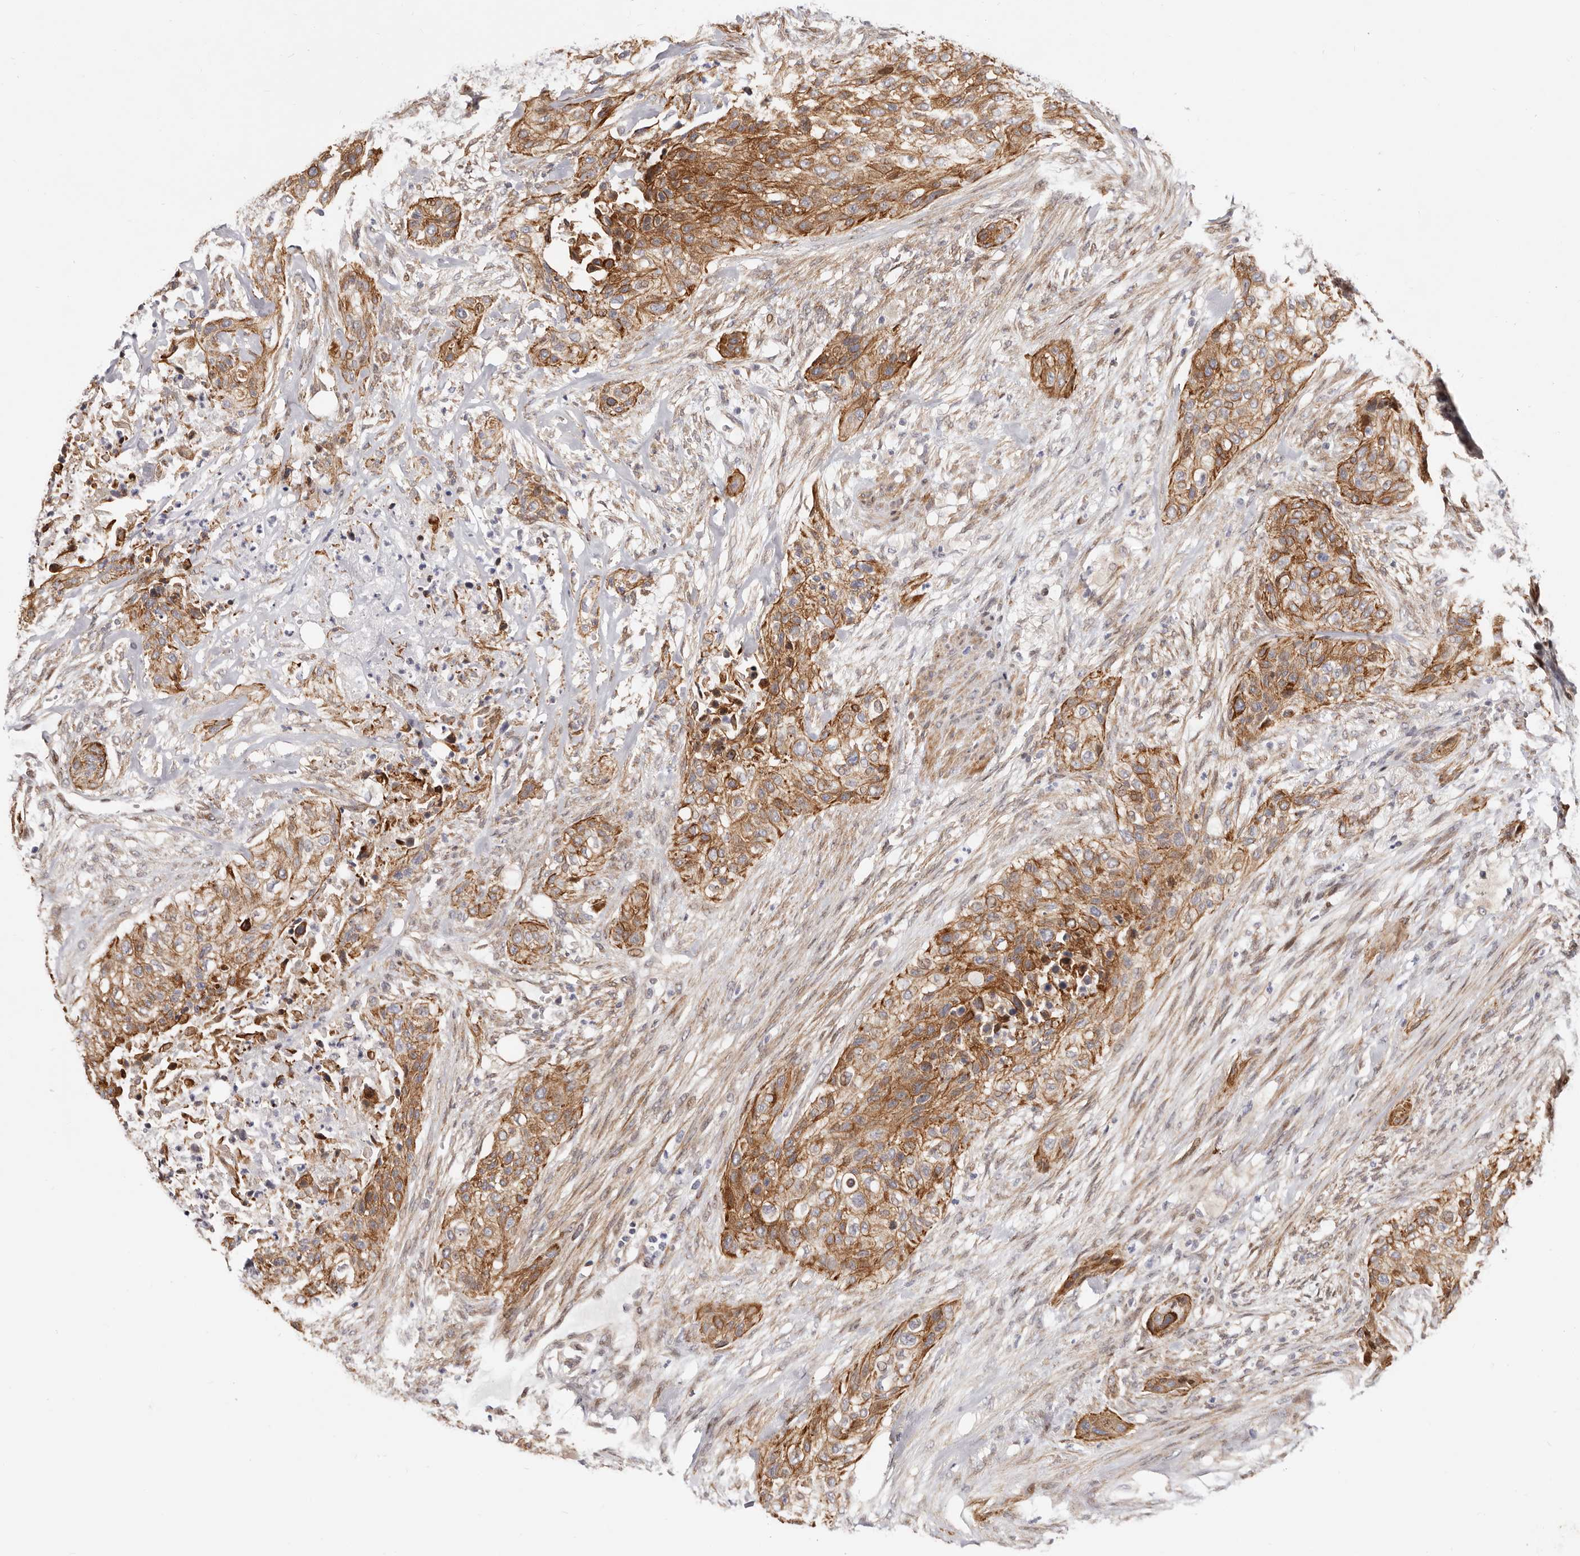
{"staining": {"intensity": "moderate", "quantity": ">75%", "location": "cytoplasmic/membranous"}, "tissue": "urothelial cancer", "cell_type": "Tumor cells", "image_type": "cancer", "snomed": [{"axis": "morphology", "description": "Urothelial carcinoma, High grade"}, {"axis": "topography", "description": "Urinary bladder"}], "caption": "Tumor cells show medium levels of moderate cytoplasmic/membranous positivity in about >75% of cells in human urothelial cancer.", "gene": "EPHX3", "patient": {"sex": "male", "age": 35}}